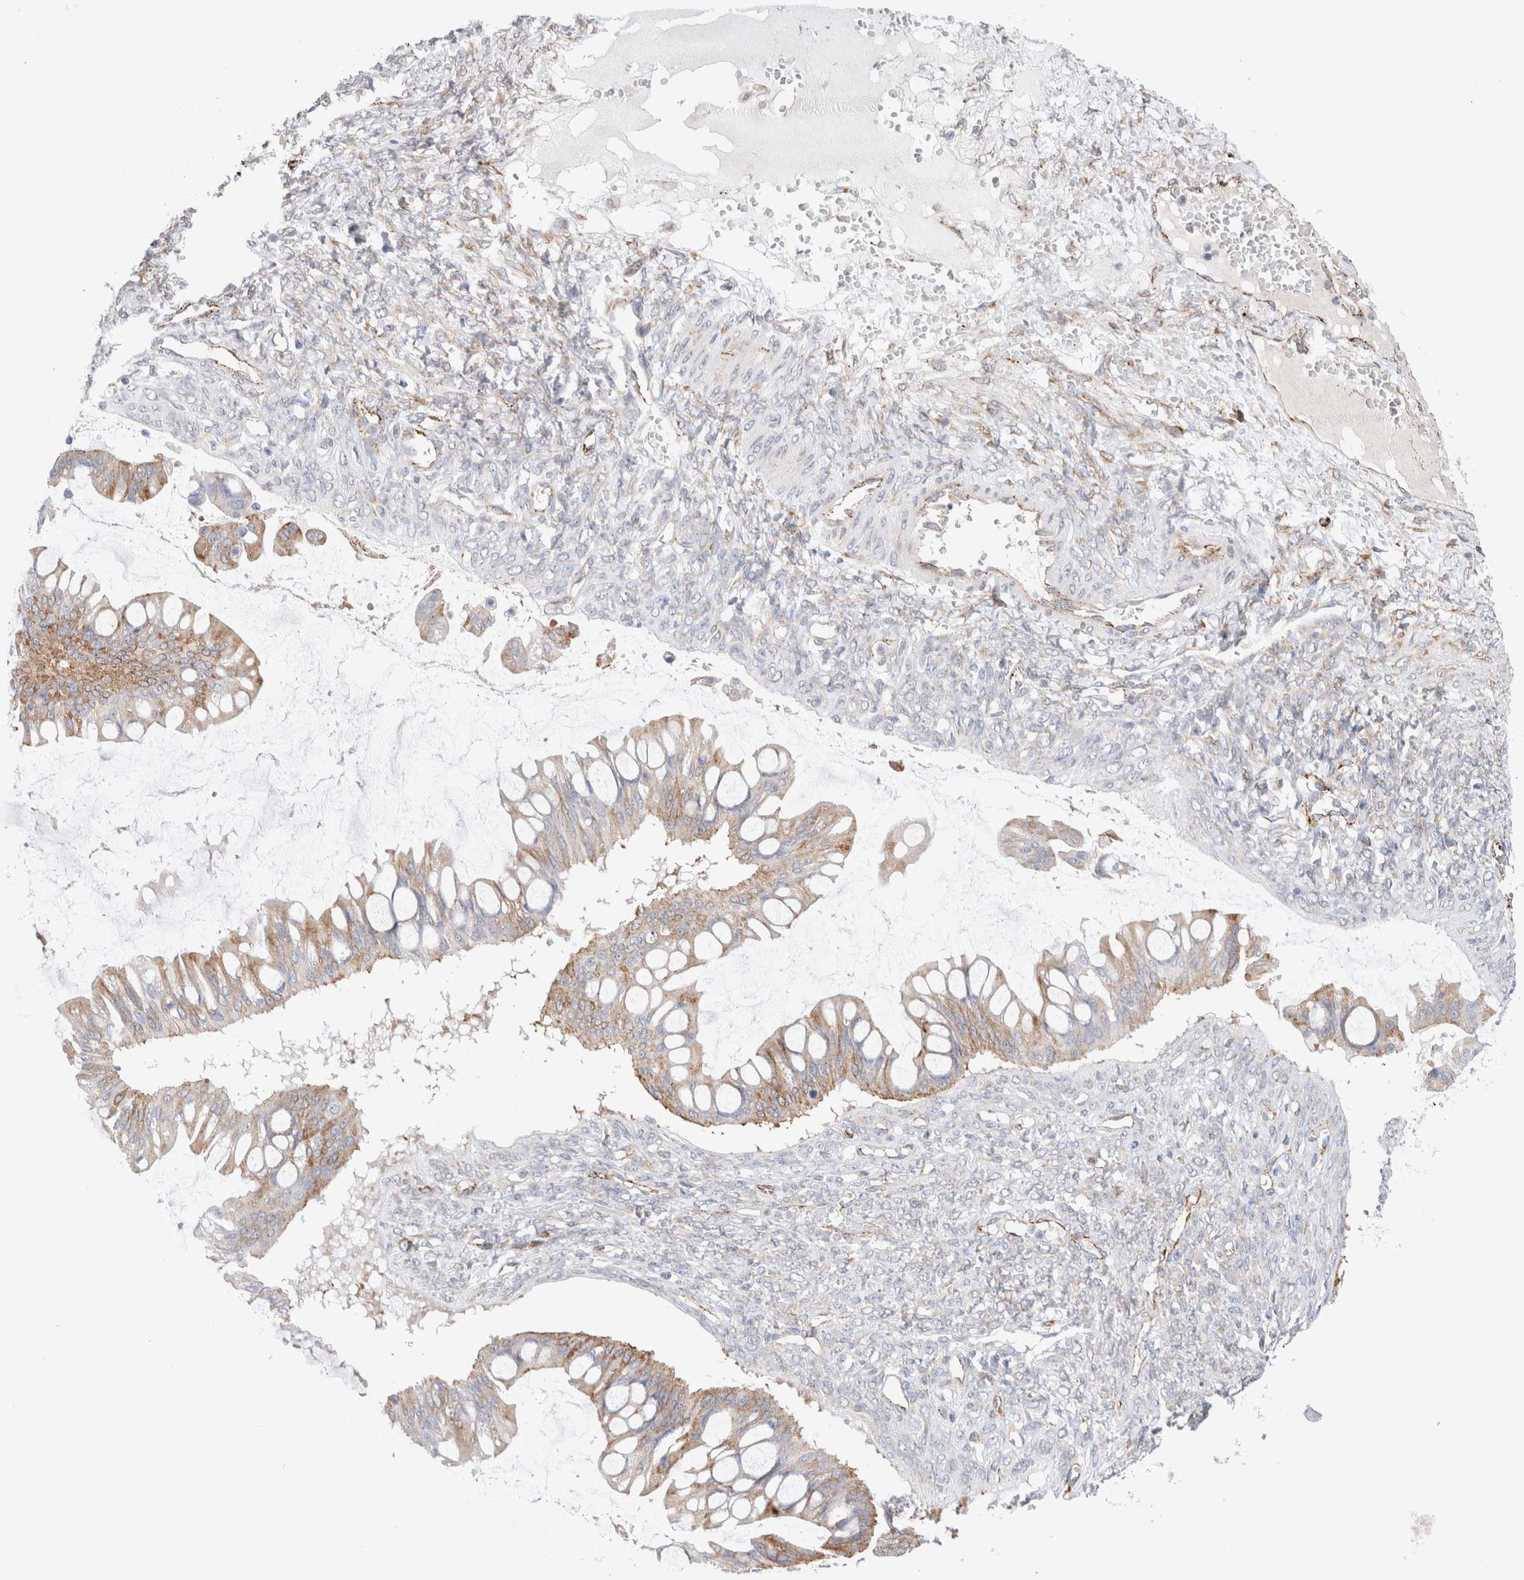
{"staining": {"intensity": "weak", "quantity": ">75%", "location": "cytoplasmic/membranous"}, "tissue": "ovarian cancer", "cell_type": "Tumor cells", "image_type": "cancer", "snomed": [{"axis": "morphology", "description": "Cystadenocarcinoma, mucinous, NOS"}, {"axis": "topography", "description": "Ovary"}], "caption": "Approximately >75% of tumor cells in ovarian cancer (mucinous cystadenocarcinoma) exhibit weak cytoplasmic/membranous protein staining as visualized by brown immunohistochemical staining.", "gene": "CNPY4", "patient": {"sex": "female", "age": 73}}